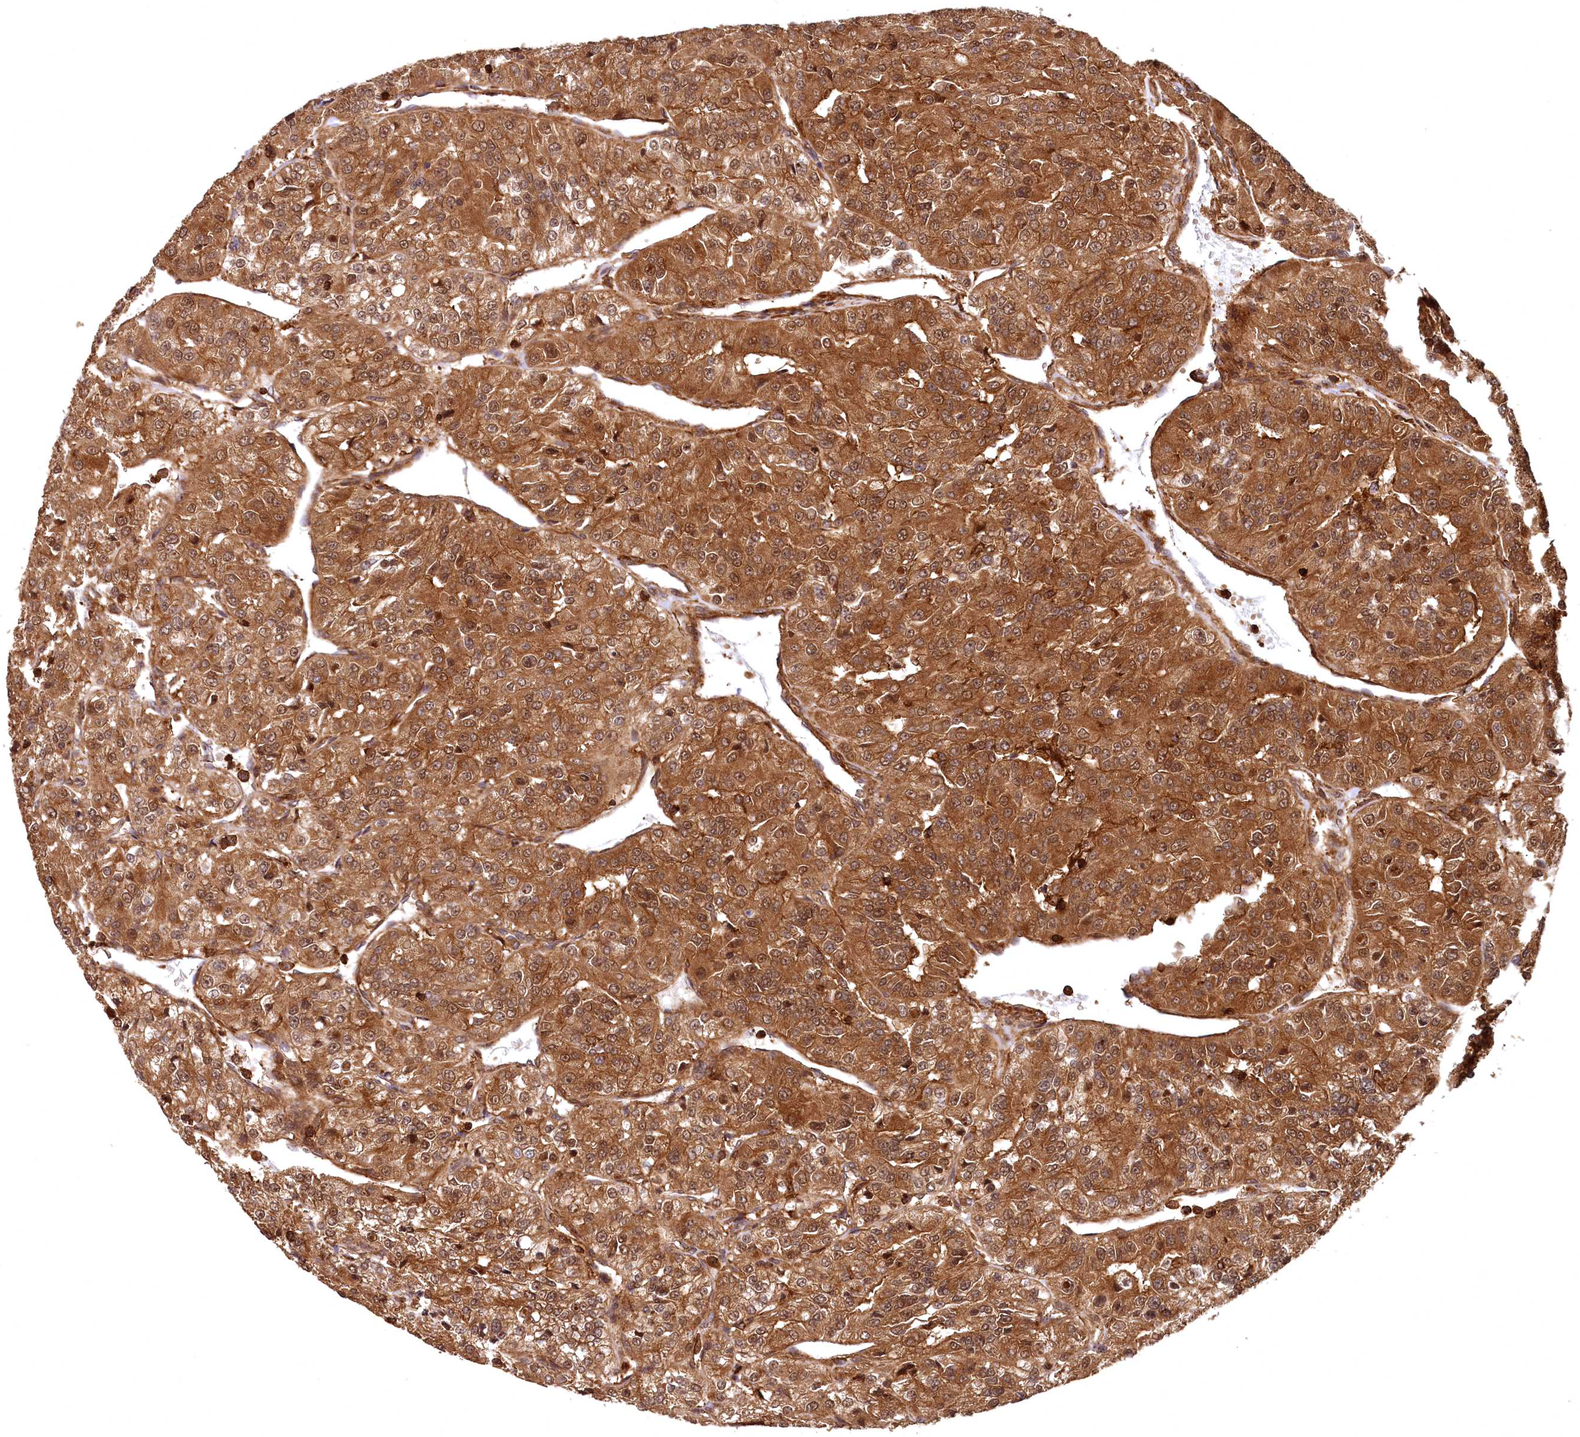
{"staining": {"intensity": "strong", "quantity": ">75%", "location": "cytoplasmic/membranous"}, "tissue": "renal cancer", "cell_type": "Tumor cells", "image_type": "cancer", "snomed": [{"axis": "morphology", "description": "Adenocarcinoma, NOS"}, {"axis": "topography", "description": "Kidney"}], "caption": "This is a micrograph of IHC staining of renal cancer (adenocarcinoma), which shows strong expression in the cytoplasmic/membranous of tumor cells.", "gene": "STUB1", "patient": {"sex": "female", "age": 63}}